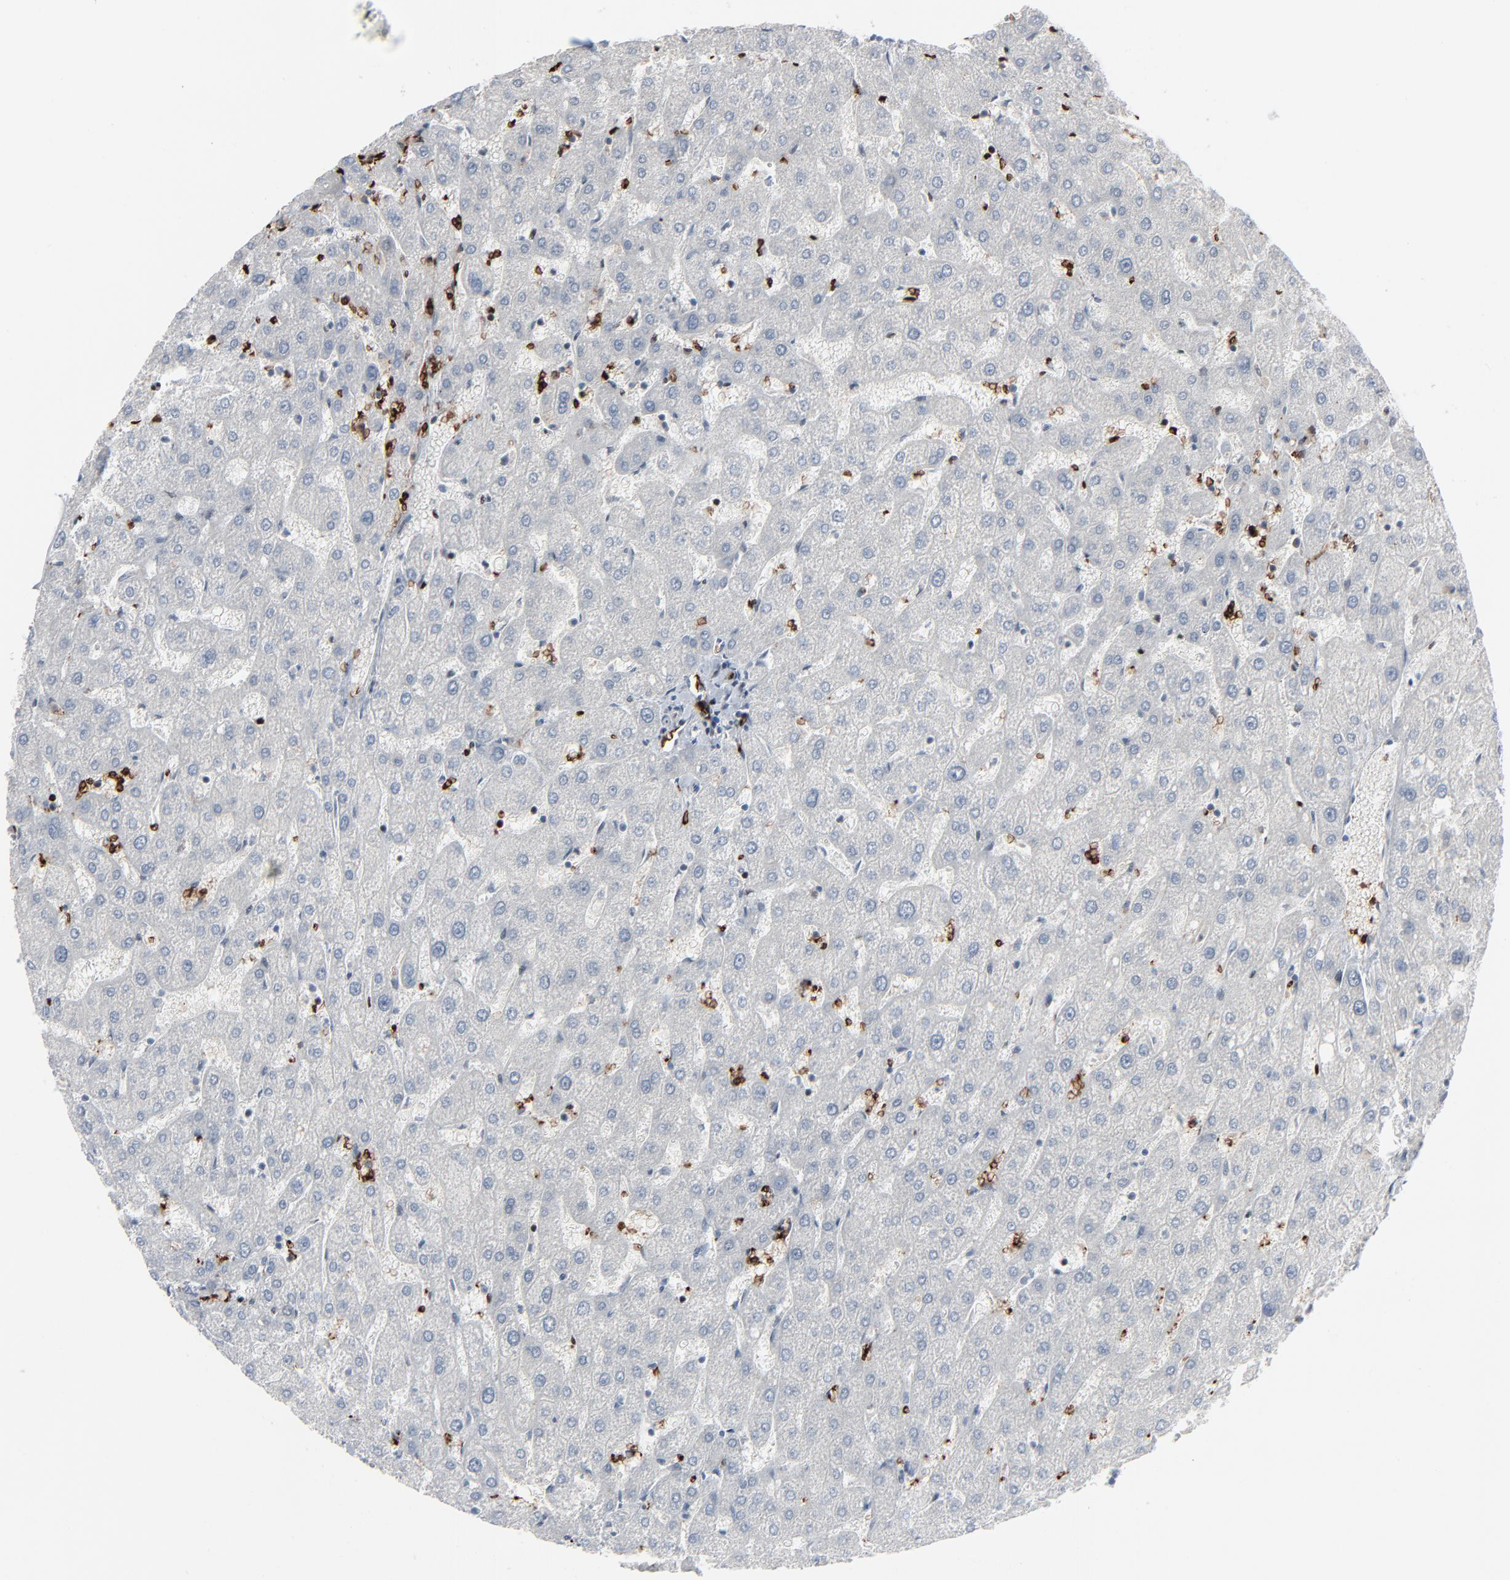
{"staining": {"intensity": "negative", "quantity": "none", "location": "none"}, "tissue": "liver", "cell_type": "Cholangiocytes", "image_type": "normal", "snomed": [{"axis": "morphology", "description": "Normal tissue, NOS"}, {"axis": "topography", "description": "Liver"}], "caption": "Immunohistochemistry (IHC) photomicrograph of normal liver: liver stained with DAB (3,3'-diaminobenzidine) exhibits no significant protein expression in cholangiocytes. (DAB immunohistochemistry visualized using brightfield microscopy, high magnification).", "gene": "SAGE1", "patient": {"sex": "male", "age": 67}}